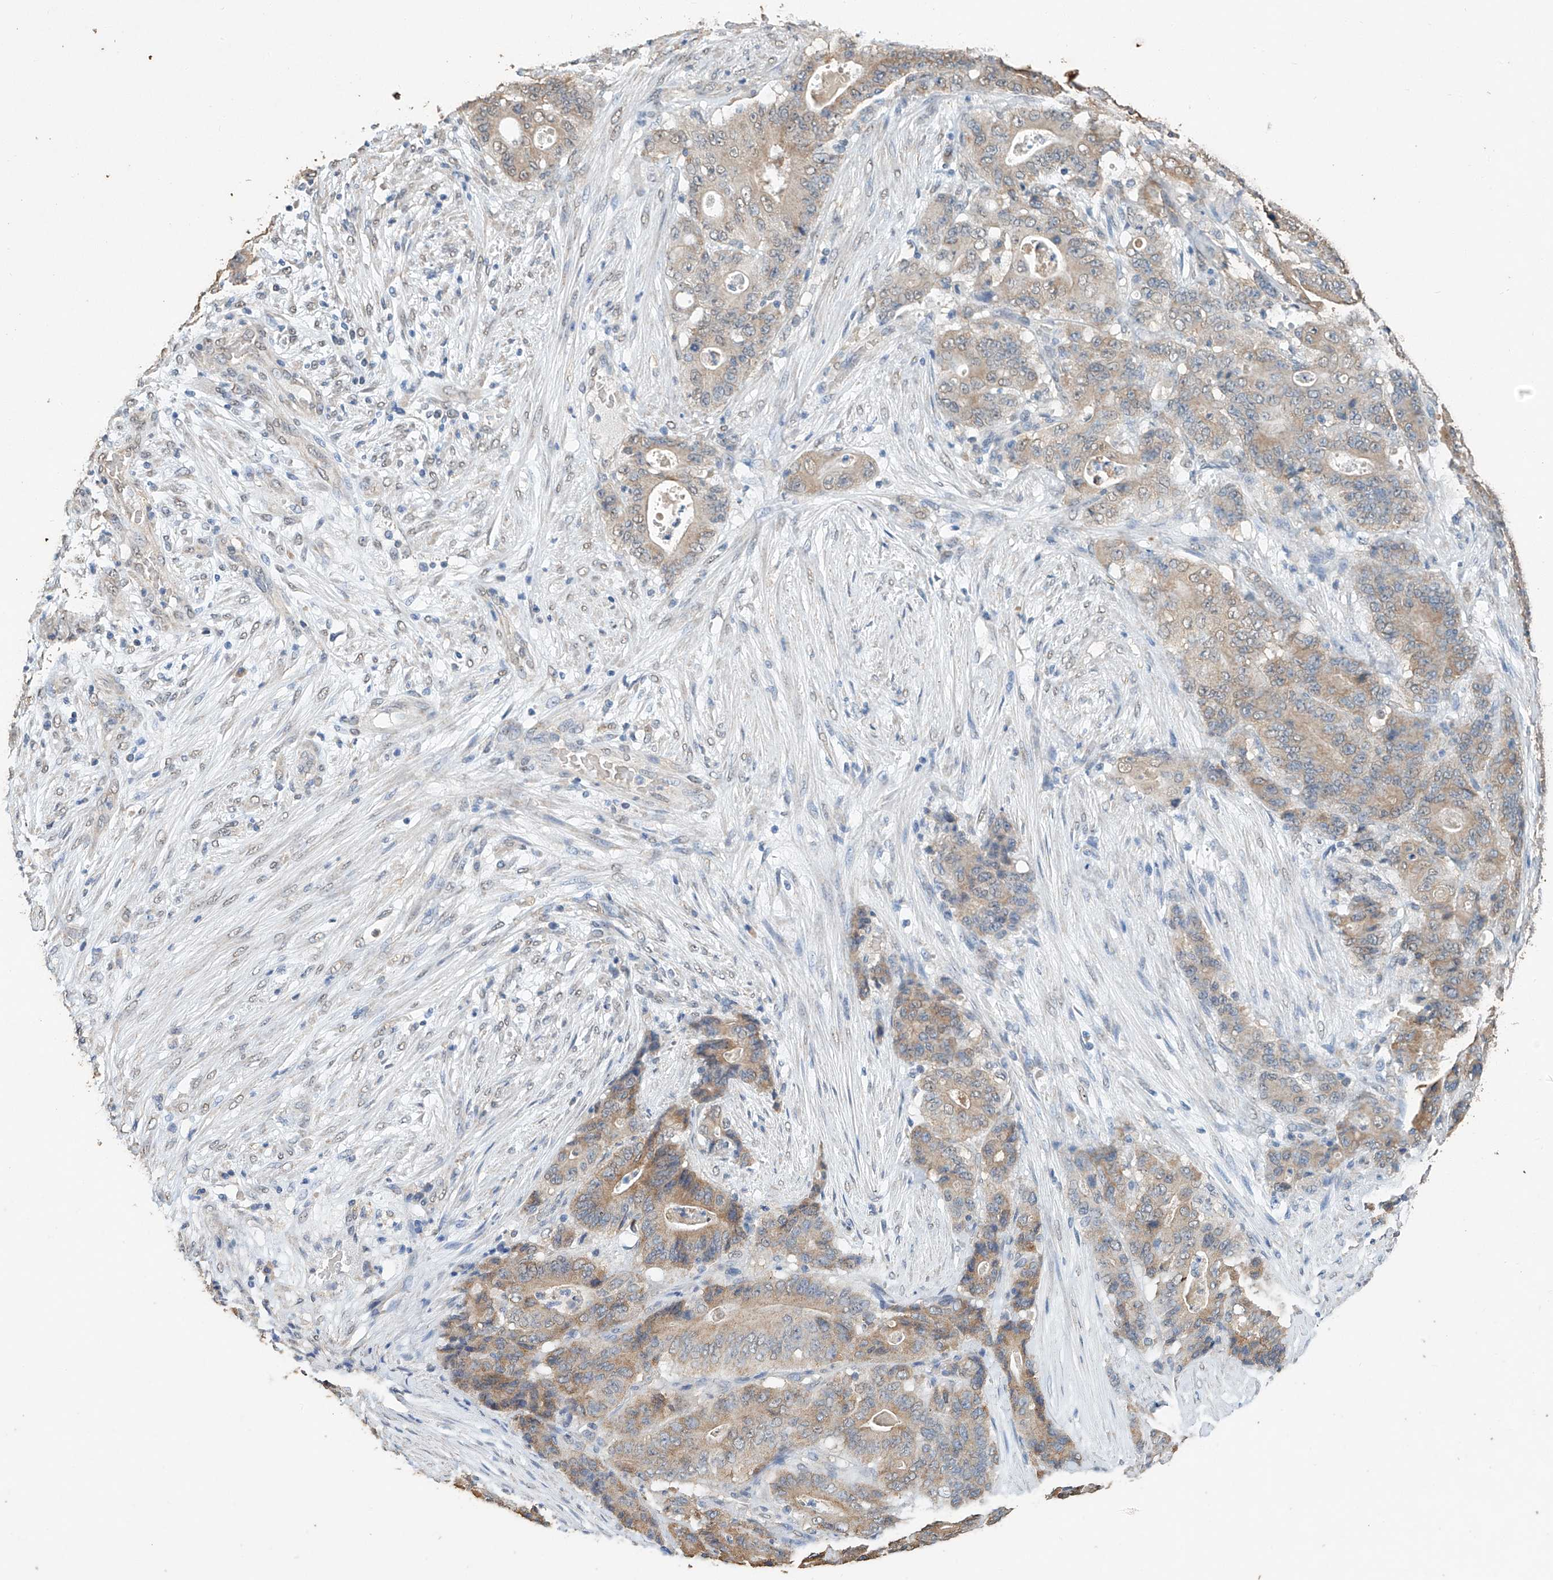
{"staining": {"intensity": "weak", "quantity": ">75%", "location": "cytoplasmic/membranous"}, "tissue": "stomach cancer", "cell_type": "Tumor cells", "image_type": "cancer", "snomed": [{"axis": "morphology", "description": "Adenocarcinoma, NOS"}, {"axis": "topography", "description": "Stomach"}], "caption": "Adenocarcinoma (stomach) was stained to show a protein in brown. There is low levels of weak cytoplasmic/membranous expression in approximately >75% of tumor cells. Using DAB (3,3'-diaminobenzidine) (brown) and hematoxylin (blue) stains, captured at high magnification using brightfield microscopy.", "gene": "CERS4", "patient": {"sex": "female", "age": 73}}